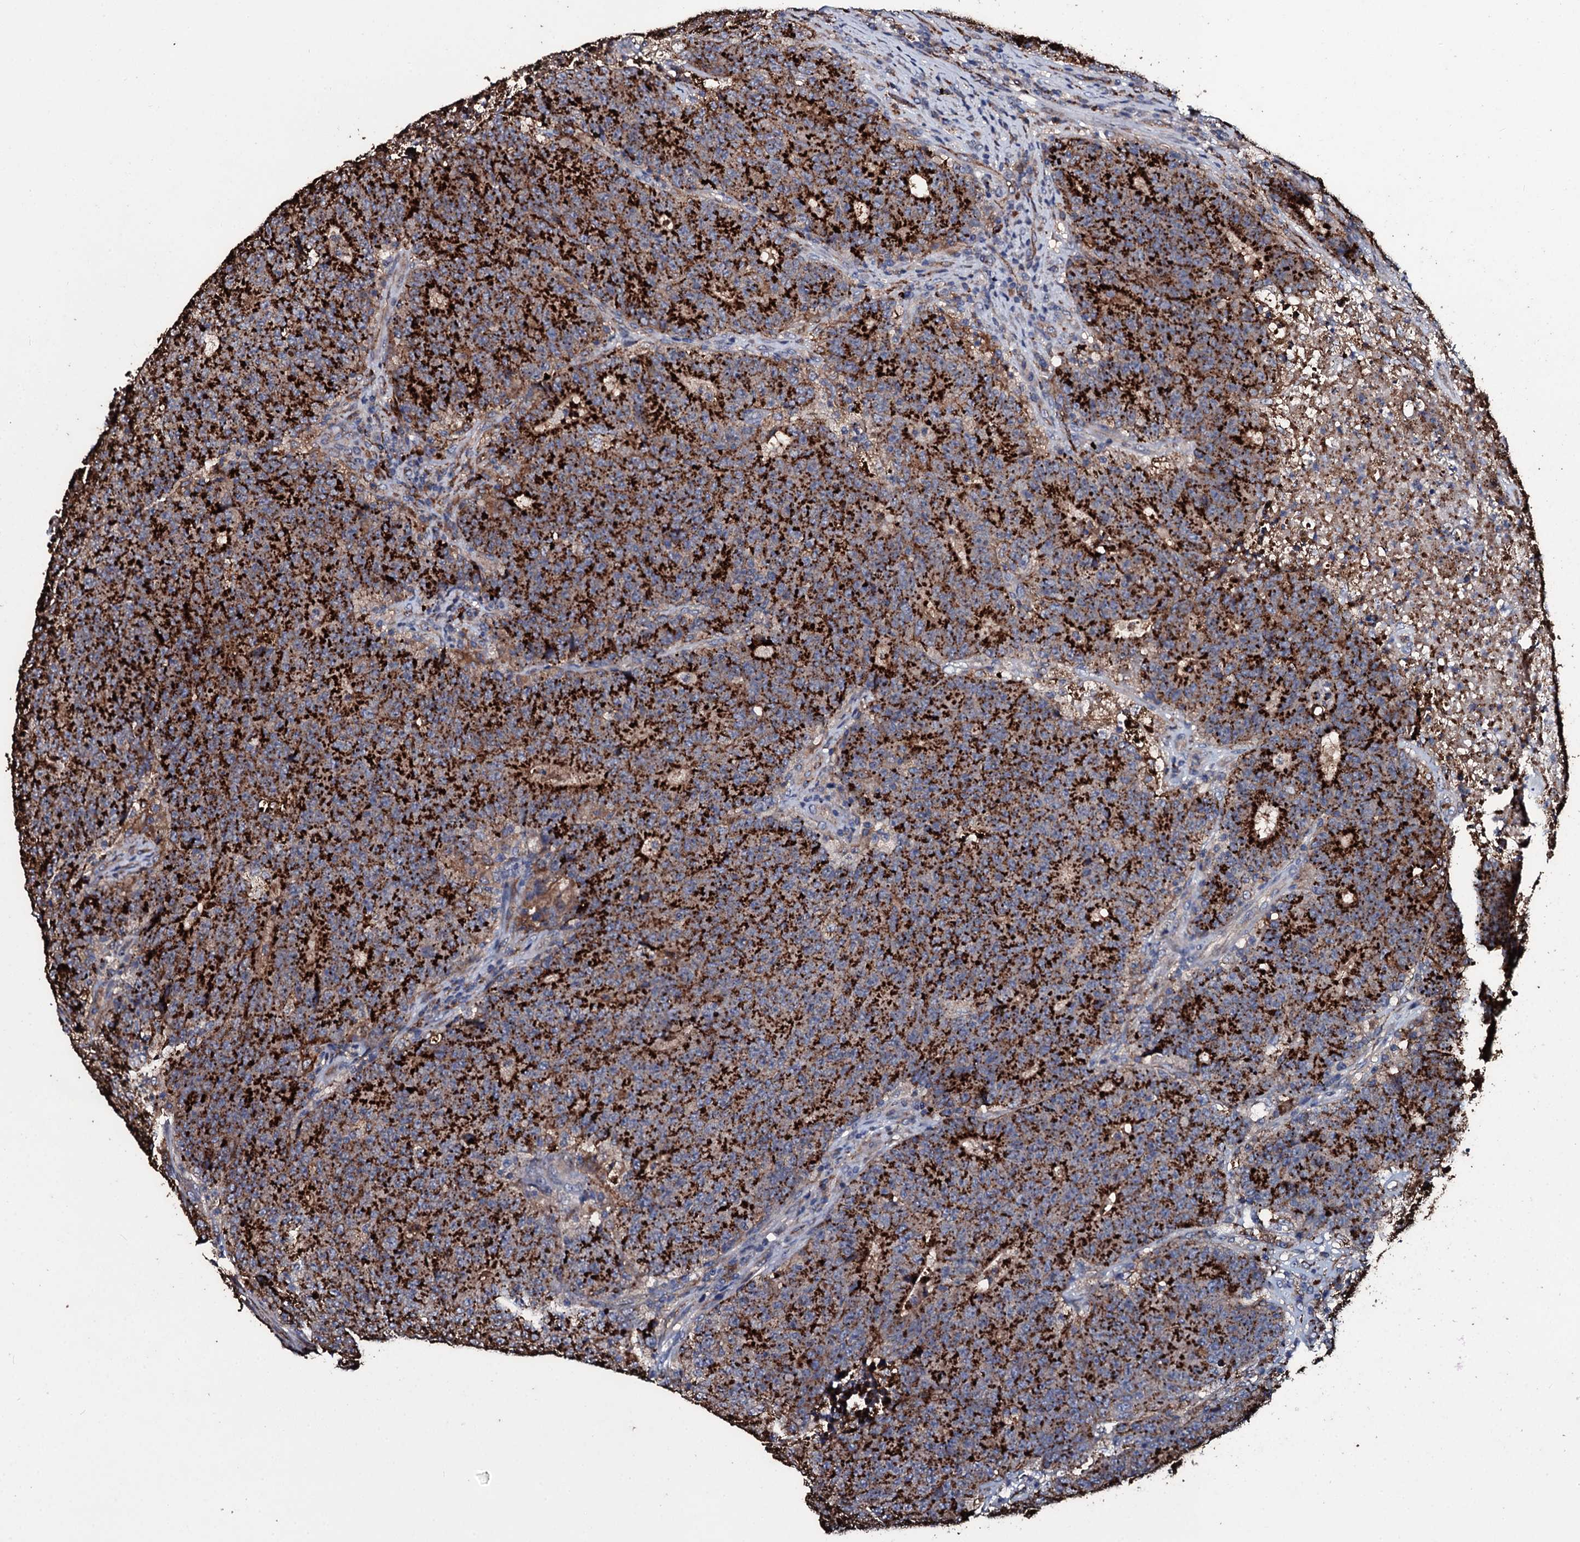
{"staining": {"intensity": "strong", "quantity": ">75%", "location": "cytoplasmic/membranous"}, "tissue": "colorectal cancer", "cell_type": "Tumor cells", "image_type": "cancer", "snomed": [{"axis": "morphology", "description": "Adenocarcinoma, NOS"}, {"axis": "topography", "description": "Colon"}], "caption": "Colorectal adenocarcinoma stained with a brown dye reveals strong cytoplasmic/membranous positive expression in approximately >75% of tumor cells.", "gene": "TPGS2", "patient": {"sex": "female", "age": 75}}